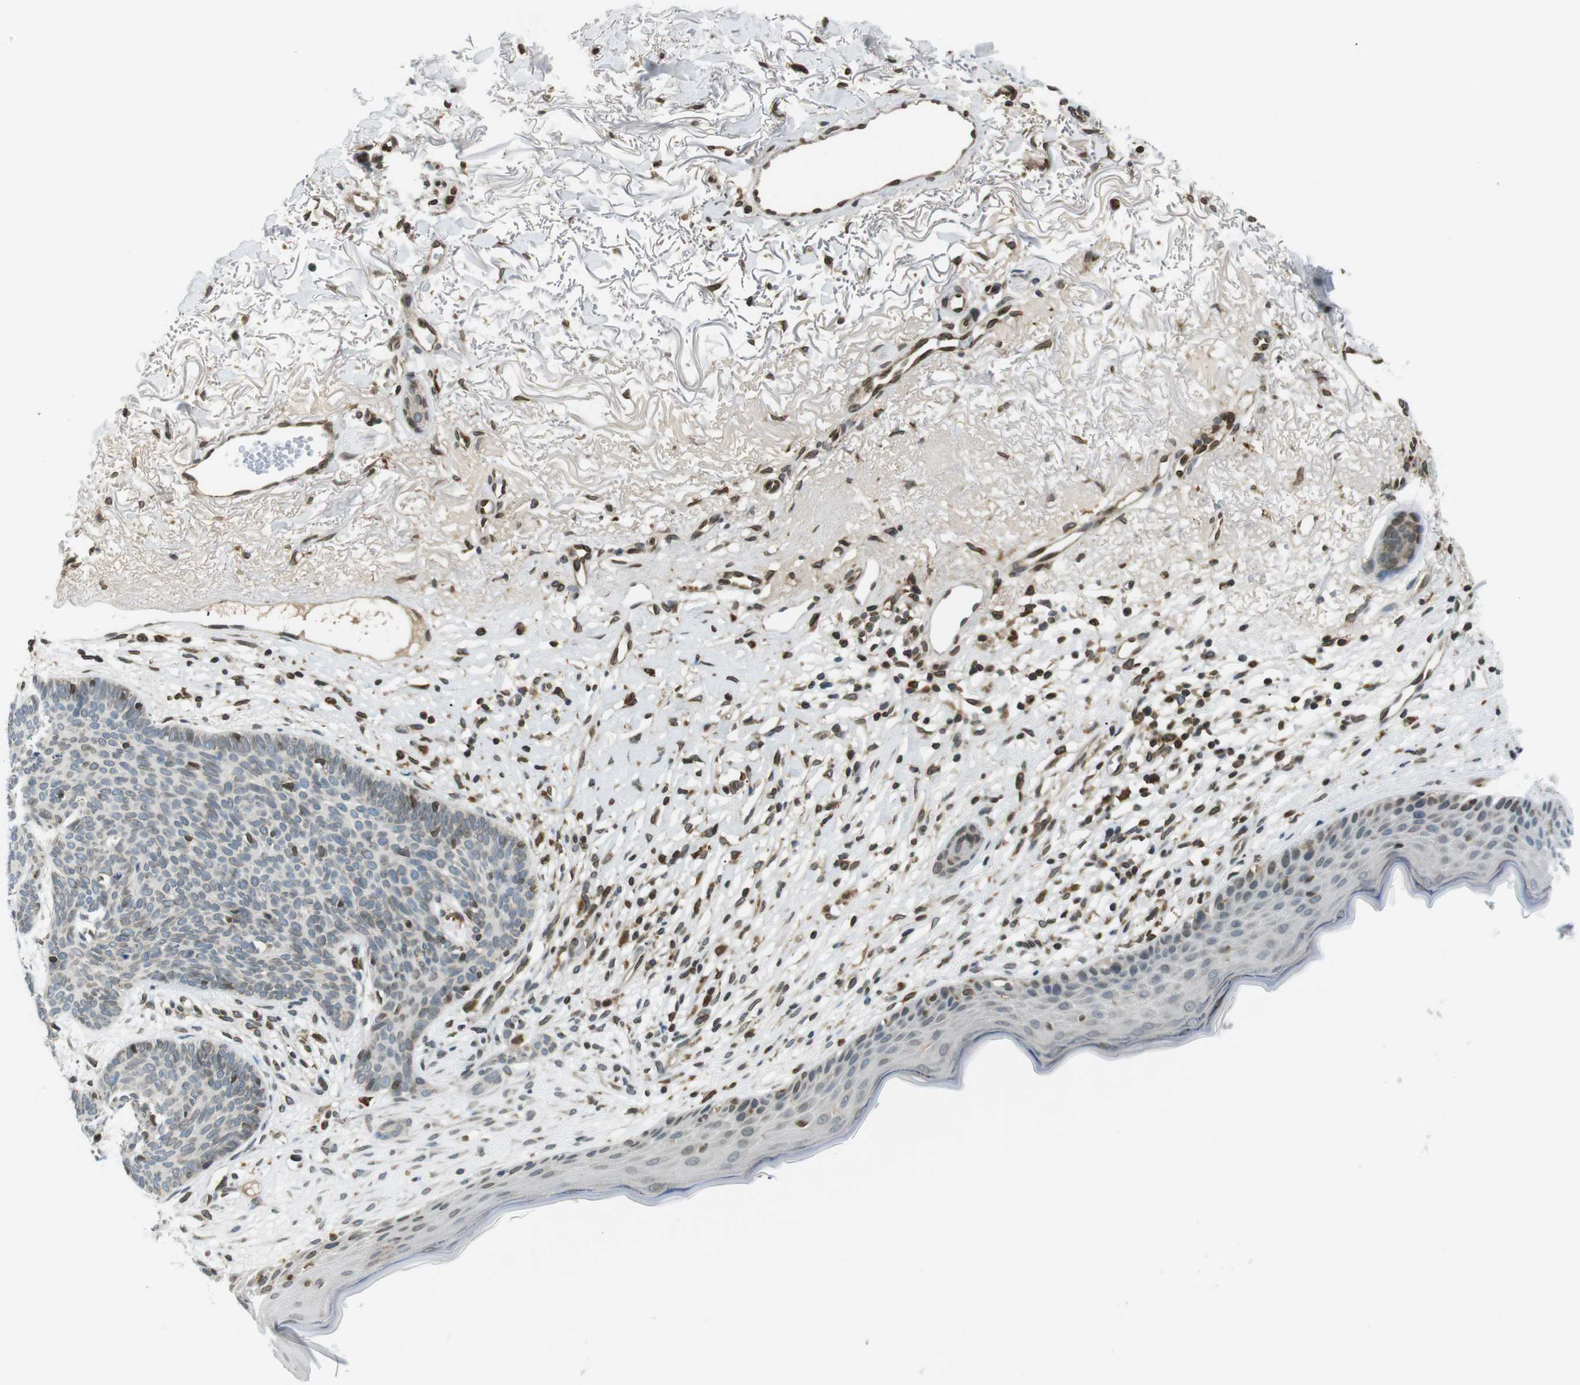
{"staining": {"intensity": "weak", "quantity": "<25%", "location": "cytoplasmic/membranous,nuclear"}, "tissue": "skin cancer", "cell_type": "Tumor cells", "image_type": "cancer", "snomed": [{"axis": "morphology", "description": "Normal tissue, NOS"}, {"axis": "morphology", "description": "Basal cell carcinoma"}, {"axis": "topography", "description": "Skin"}], "caption": "Human skin basal cell carcinoma stained for a protein using IHC demonstrates no expression in tumor cells.", "gene": "TMX4", "patient": {"sex": "female", "age": 70}}